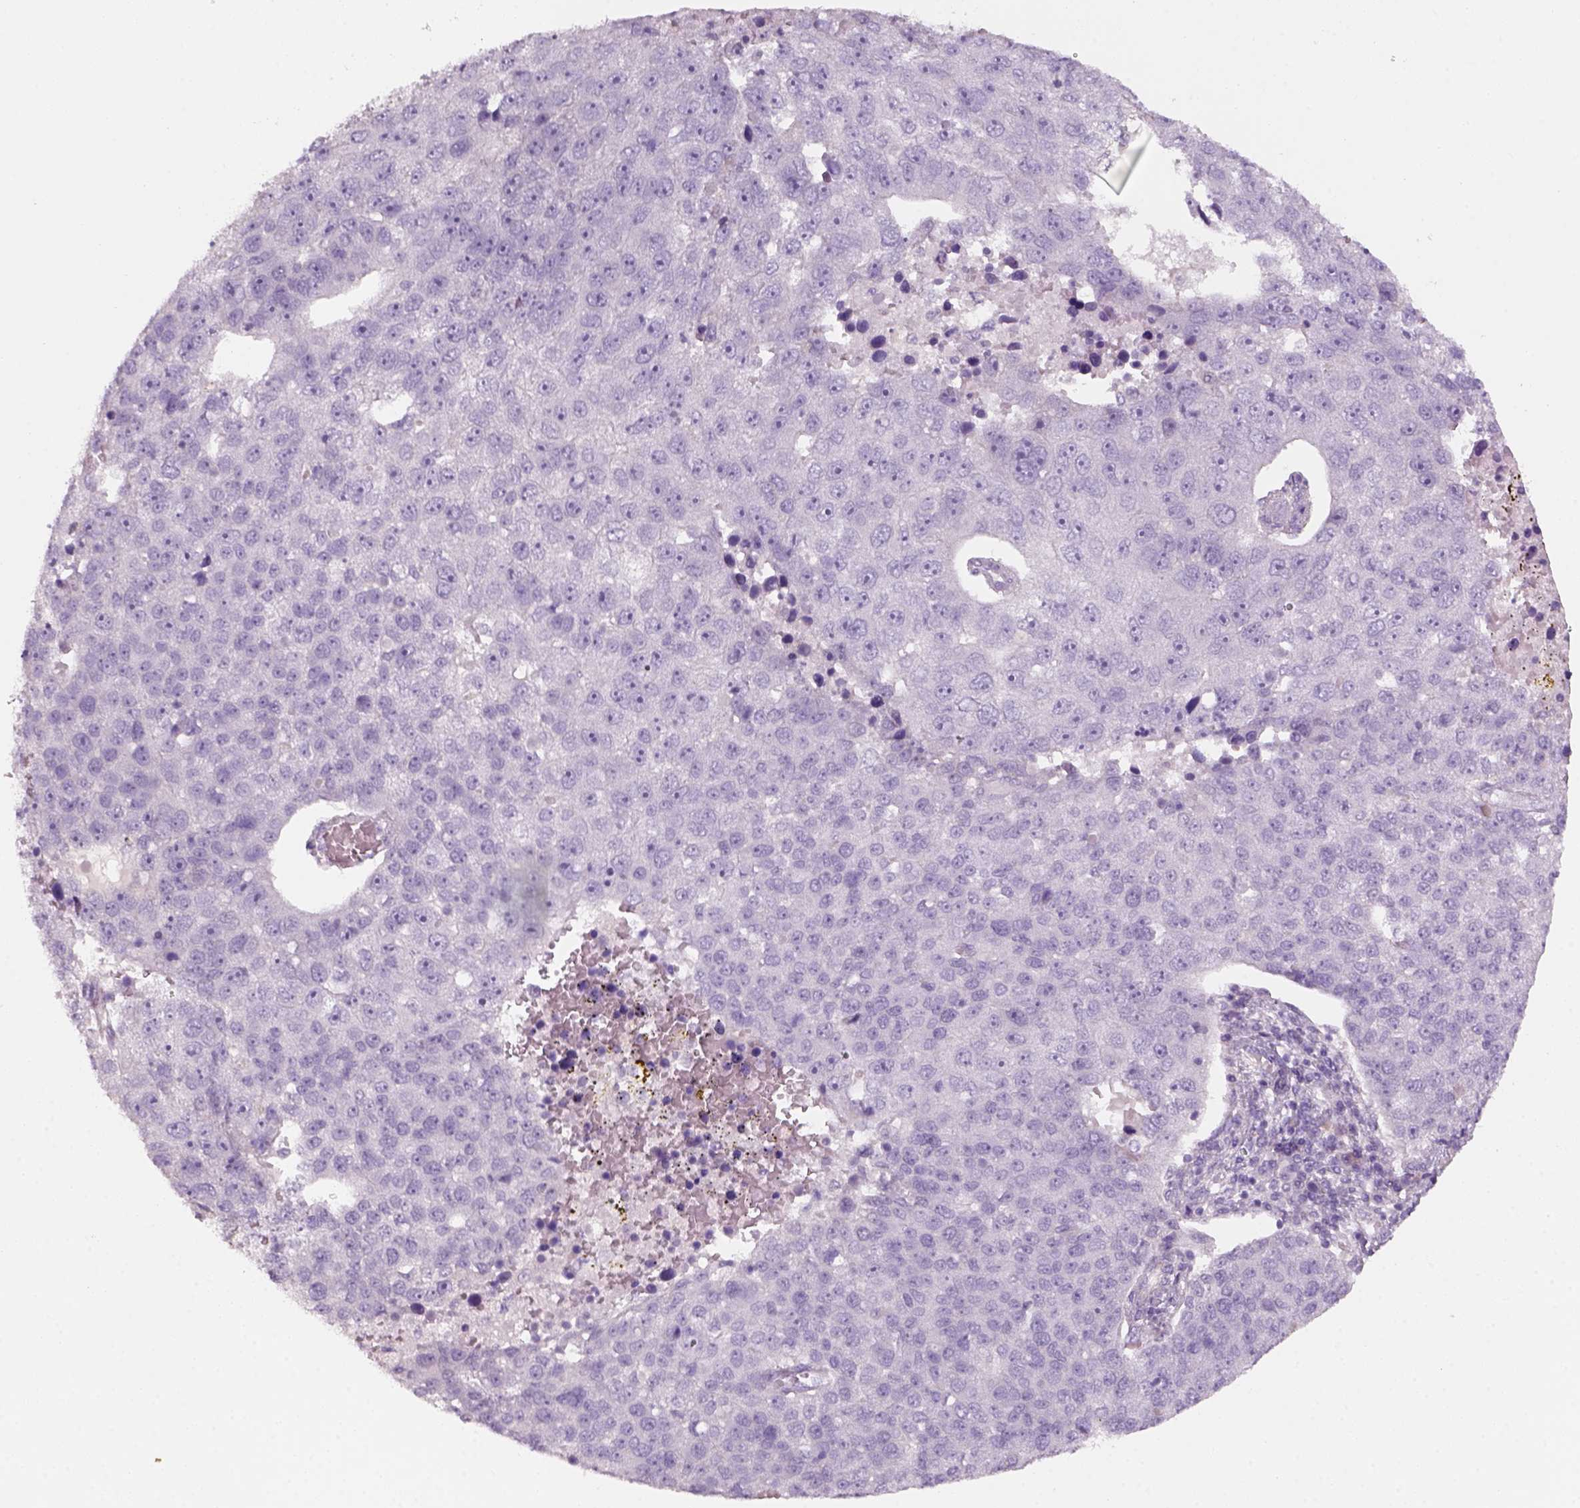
{"staining": {"intensity": "negative", "quantity": "none", "location": "none"}, "tissue": "pancreatic cancer", "cell_type": "Tumor cells", "image_type": "cancer", "snomed": [{"axis": "morphology", "description": "Adenocarcinoma, NOS"}, {"axis": "topography", "description": "Pancreas"}], "caption": "Image shows no protein positivity in tumor cells of pancreatic adenocarcinoma tissue.", "gene": "KRT25", "patient": {"sex": "female", "age": 61}}